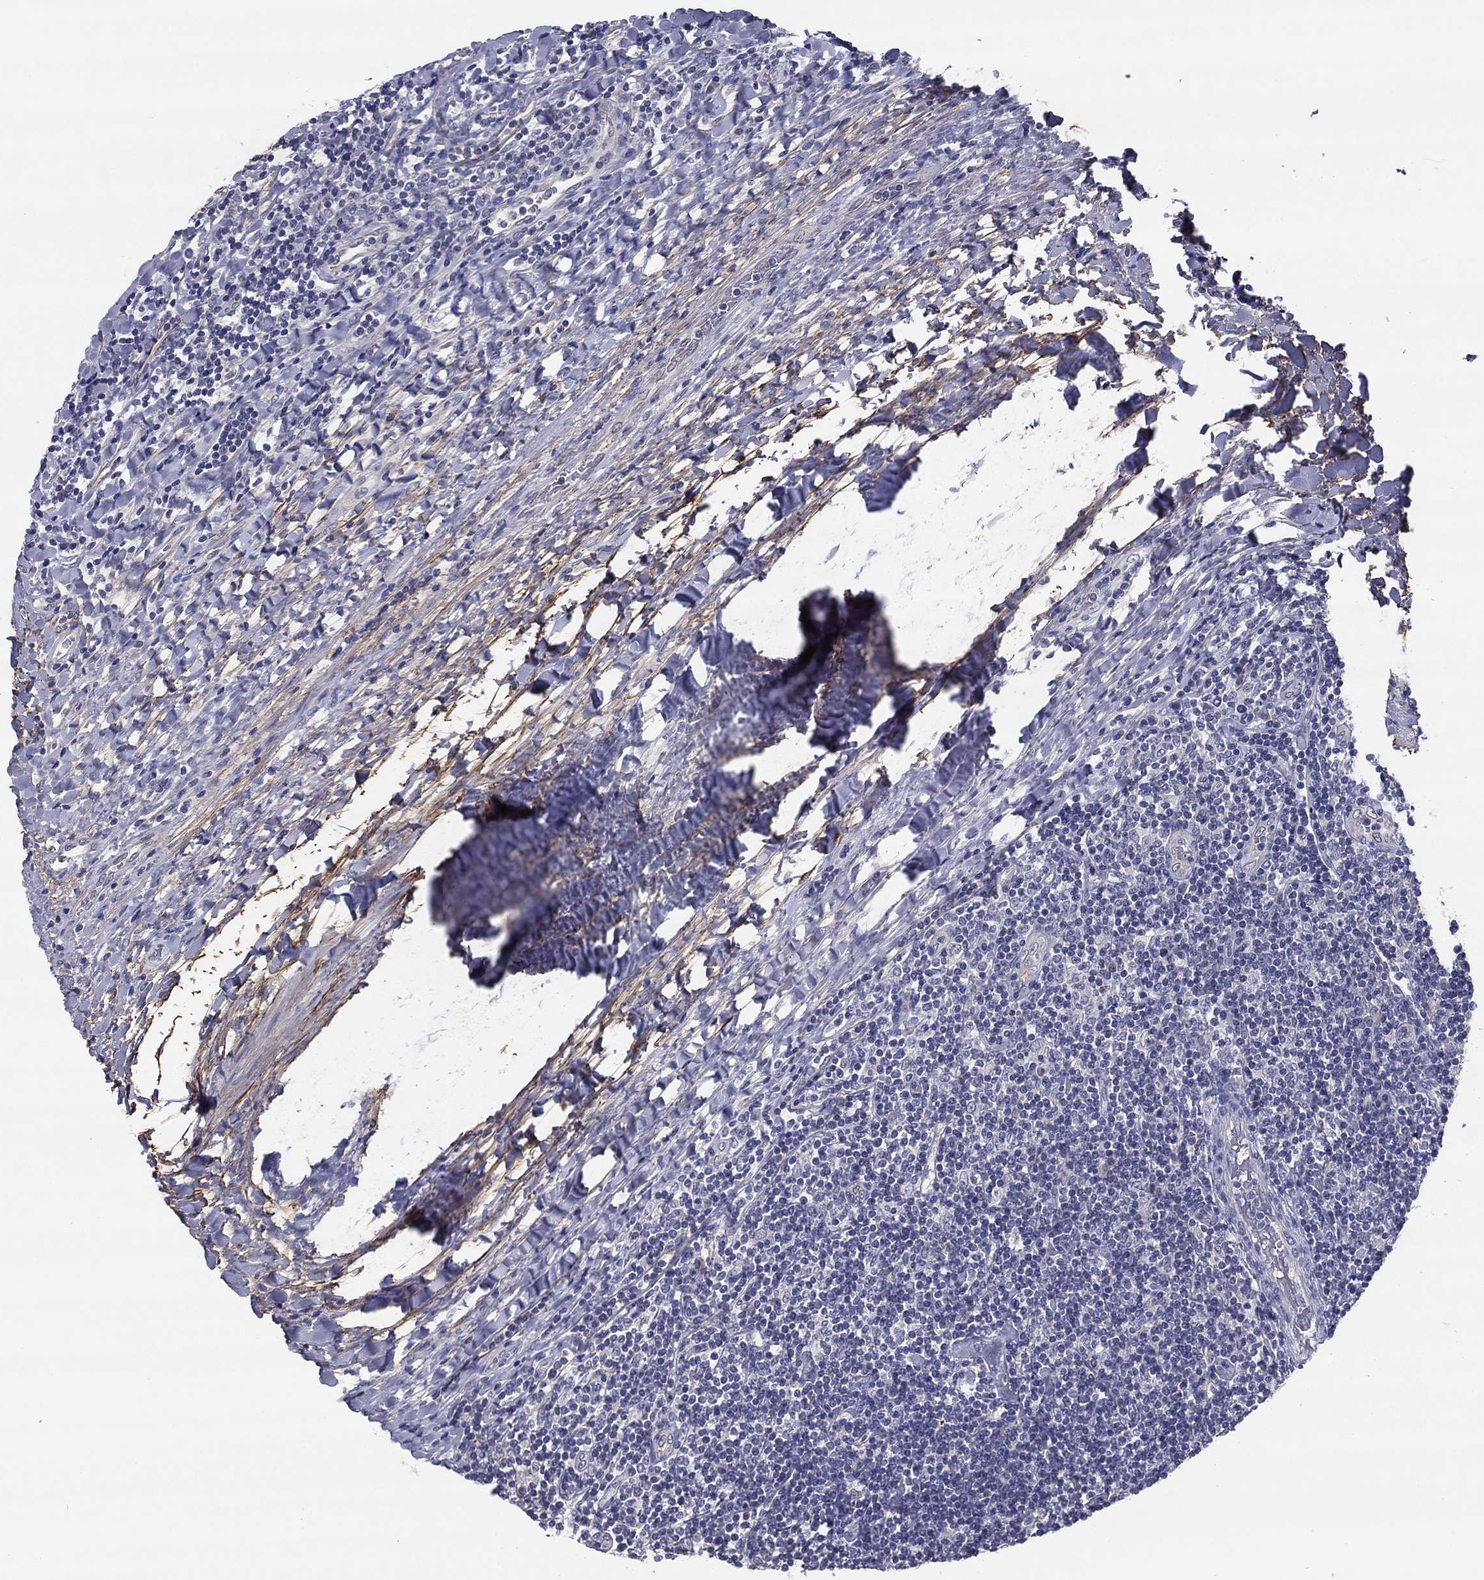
{"staining": {"intensity": "negative", "quantity": "none", "location": "none"}, "tissue": "lymphoma", "cell_type": "Tumor cells", "image_type": "cancer", "snomed": [{"axis": "morphology", "description": "Hodgkin's disease, NOS"}, {"axis": "topography", "description": "Lymph node"}], "caption": "Immunohistochemistry photomicrograph of human lymphoma stained for a protein (brown), which displays no staining in tumor cells.", "gene": "REXO5", "patient": {"sex": "male", "age": 40}}